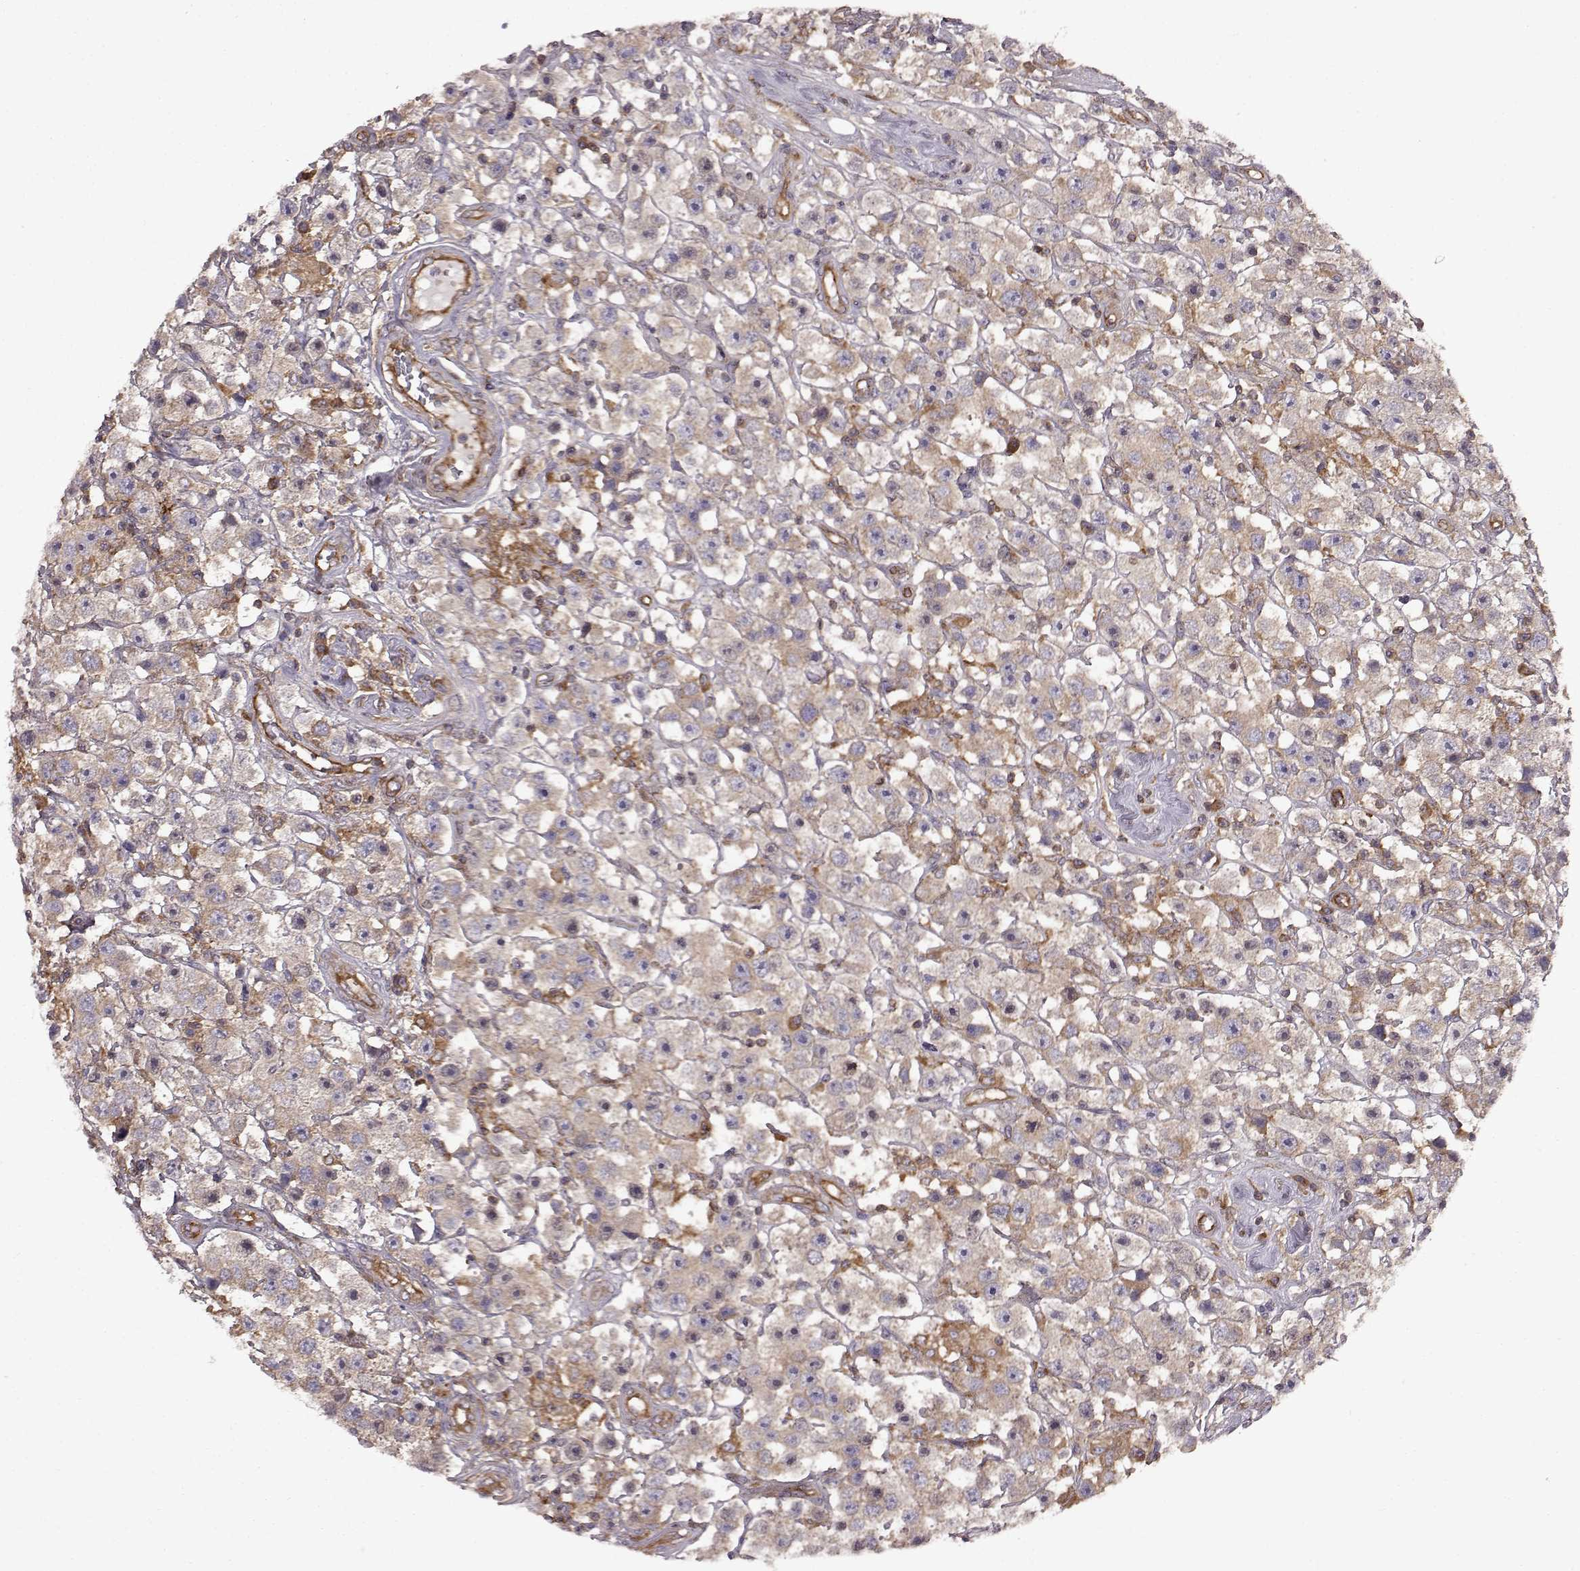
{"staining": {"intensity": "moderate", "quantity": "<25%", "location": "cytoplasmic/membranous"}, "tissue": "testis cancer", "cell_type": "Tumor cells", "image_type": "cancer", "snomed": [{"axis": "morphology", "description": "Seminoma, NOS"}, {"axis": "topography", "description": "Testis"}], "caption": "A brown stain highlights moderate cytoplasmic/membranous positivity of a protein in human testis seminoma tumor cells.", "gene": "RABGAP1", "patient": {"sex": "male", "age": 45}}